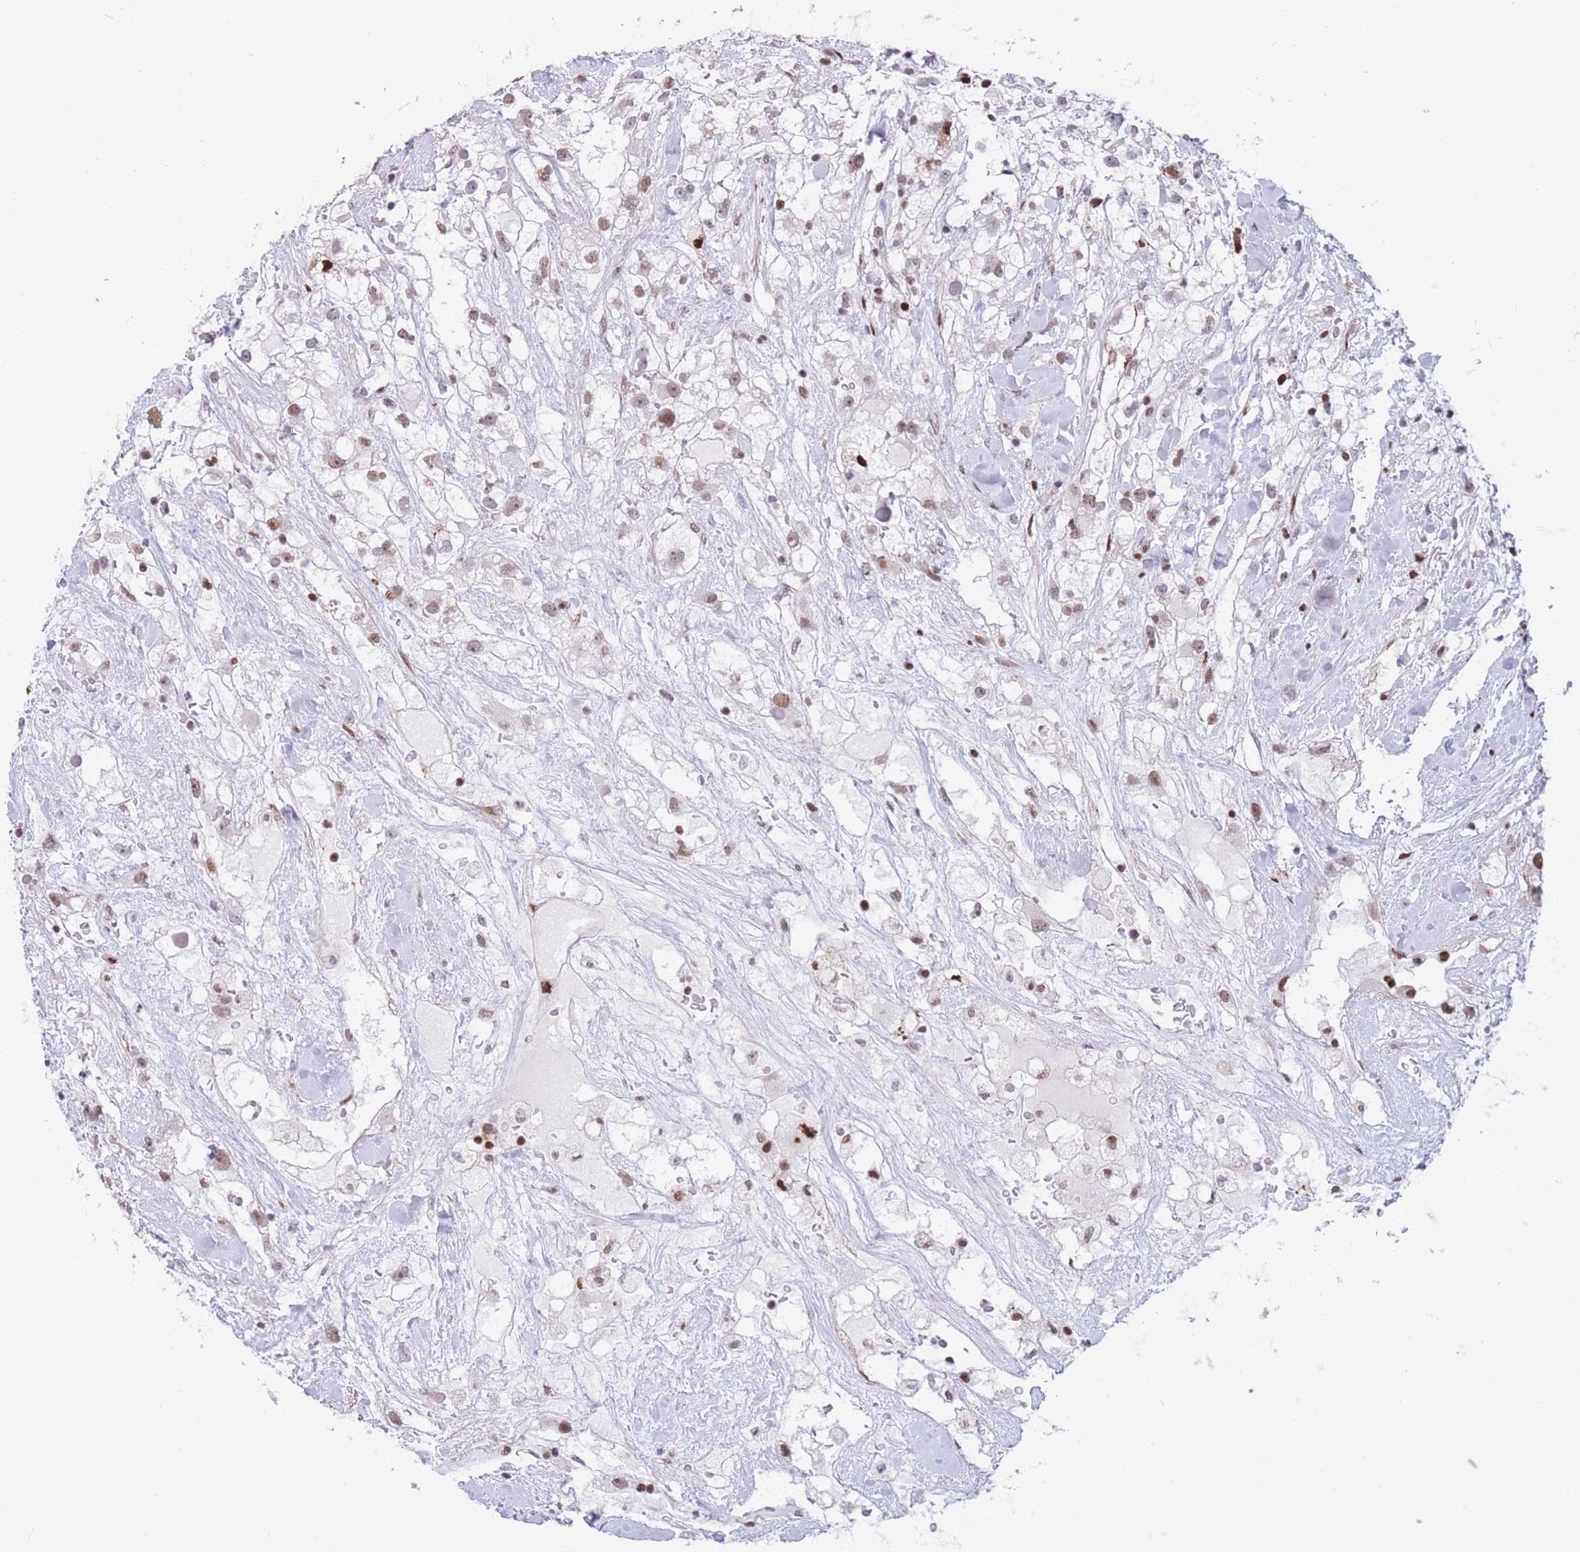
{"staining": {"intensity": "weak", "quantity": ">75%", "location": "nuclear"}, "tissue": "renal cancer", "cell_type": "Tumor cells", "image_type": "cancer", "snomed": [{"axis": "morphology", "description": "Adenocarcinoma, NOS"}, {"axis": "topography", "description": "Kidney"}], "caption": "The histopathology image shows staining of renal cancer (adenocarcinoma), revealing weak nuclear protein positivity (brown color) within tumor cells. (DAB (3,3'-diaminobenzidine) = brown stain, brightfield microscopy at high magnification).", "gene": "DNAJC3", "patient": {"sex": "male", "age": 59}}